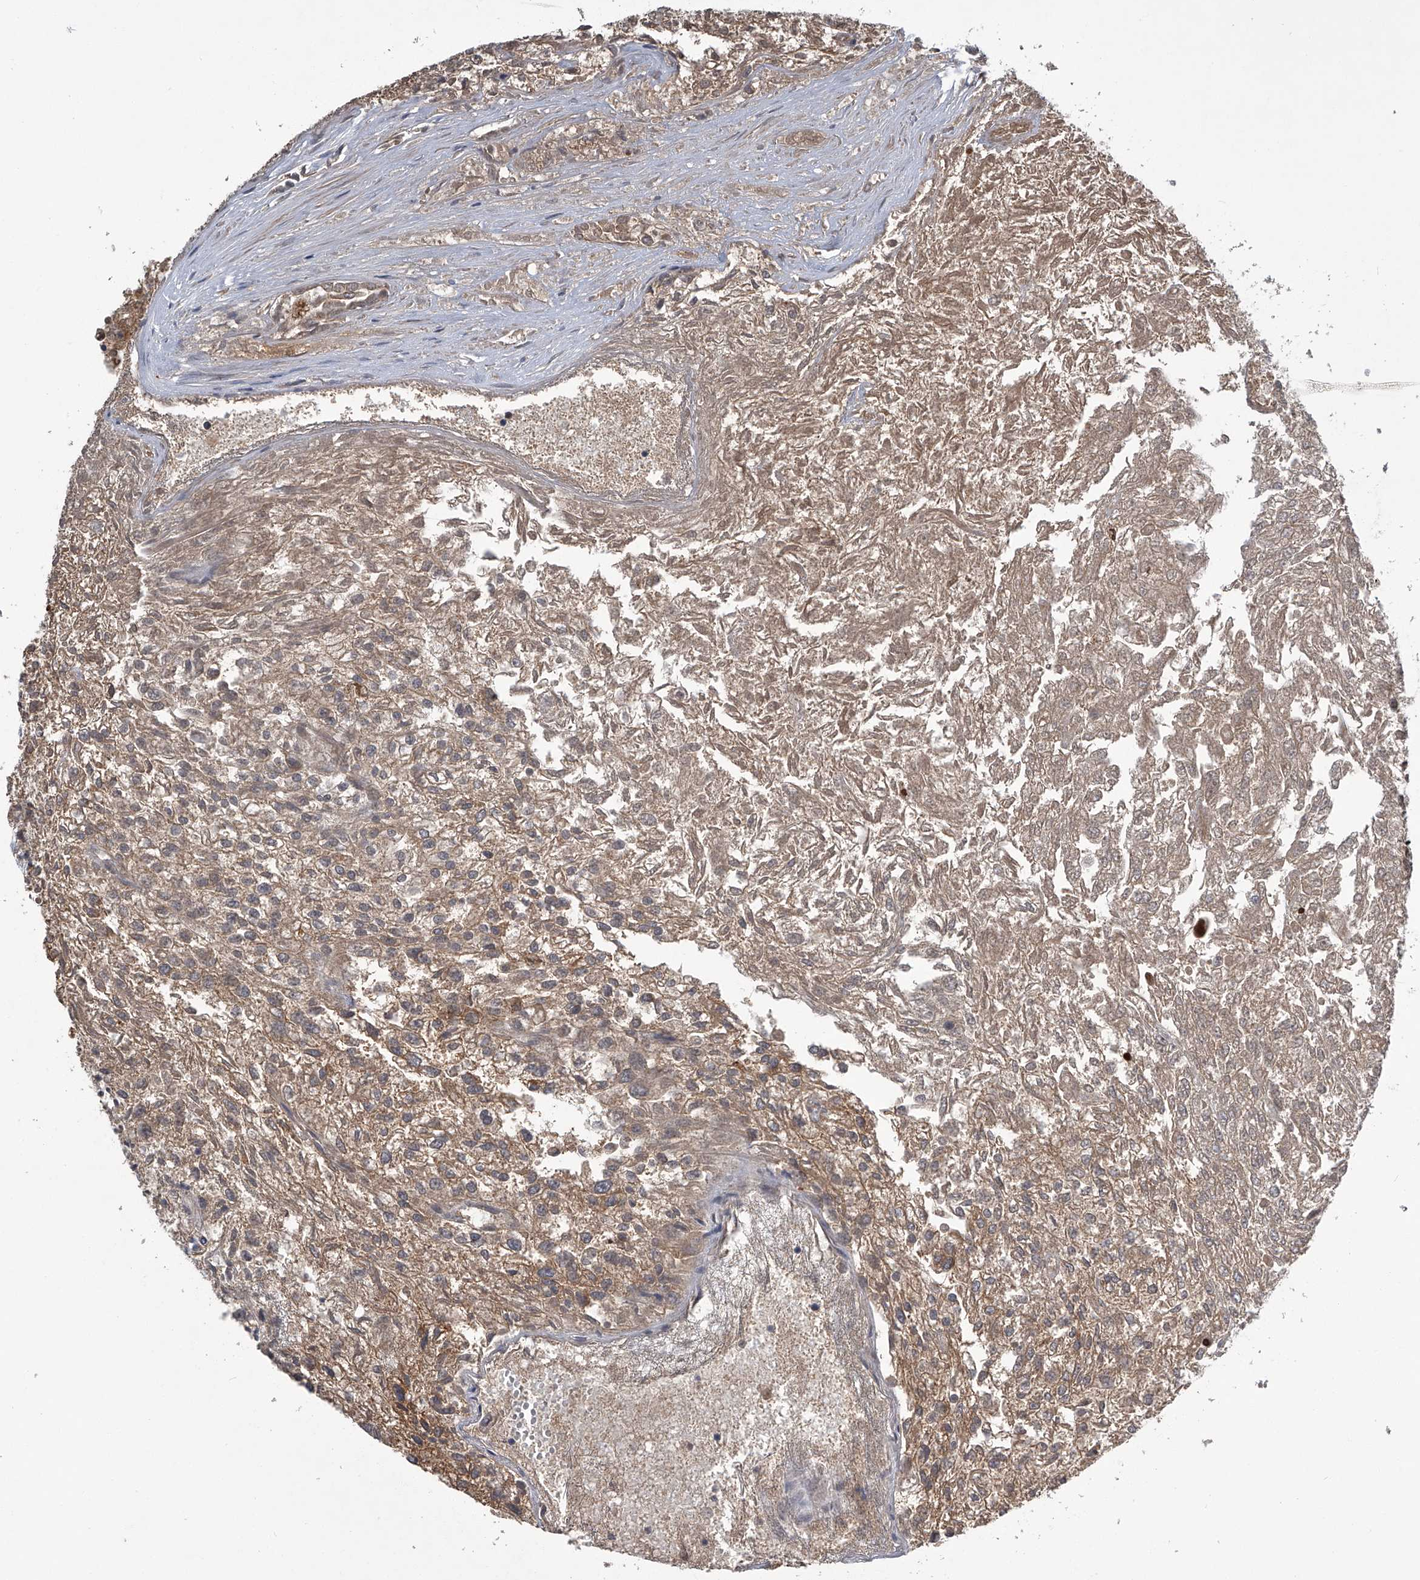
{"staining": {"intensity": "moderate", "quantity": "25%-75%", "location": "cytoplasmic/membranous"}, "tissue": "renal cancer", "cell_type": "Tumor cells", "image_type": "cancer", "snomed": [{"axis": "morphology", "description": "Adenocarcinoma, NOS"}, {"axis": "topography", "description": "Kidney"}], "caption": "This histopathology image displays immunohistochemistry (IHC) staining of human renal cancer (adenocarcinoma), with medium moderate cytoplasmic/membranous staining in approximately 25%-75% of tumor cells.", "gene": "SLC12A8", "patient": {"sex": "female", "age": 54}}